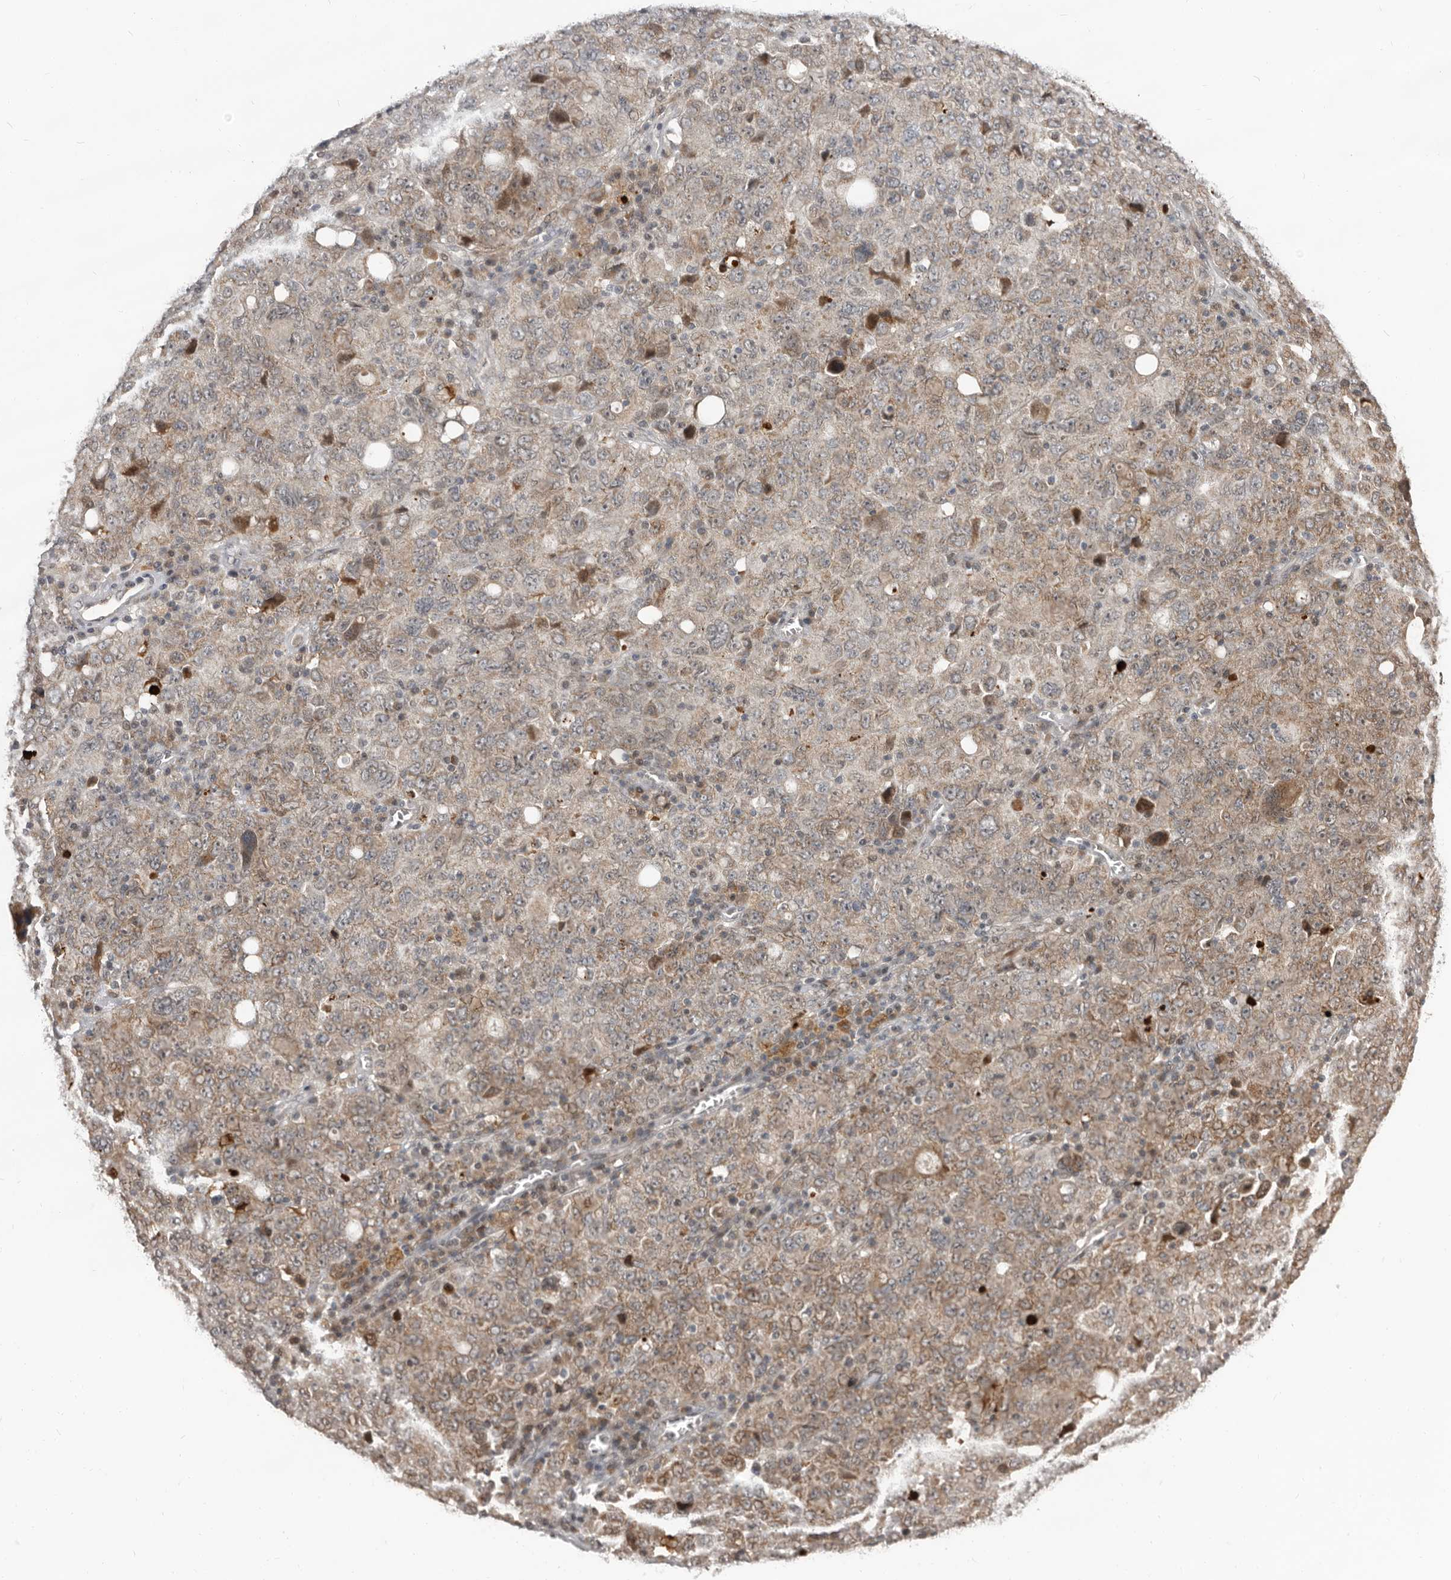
{"staining": {"intensity": "weak", "quantity": "25%-75%", "location": "cytoplasmic/membranous"}, "tissue": "ovarian cancer", "cell_type": "Tumor cells", "image_type": "cancer", "snomed": [{"axis": "morphology", "description": "Carcinoma, endometroid"}, {"axis": "topography", "description": "Ovary"}], "caption": "High-magnification brightfield microscopy of ovarian endometroid carcinoma stained with DAB (brown) and counterstained with hematoxylin (blue). tumor cells exhibit weak cytoplasmic/membranous expression is present in approximately25%-75% of cells. The protein of interest is shown in brown color, while the nuclei are stained blue.", "gene": "APOL6", "patient": {"sex": "female", "age": 62}}